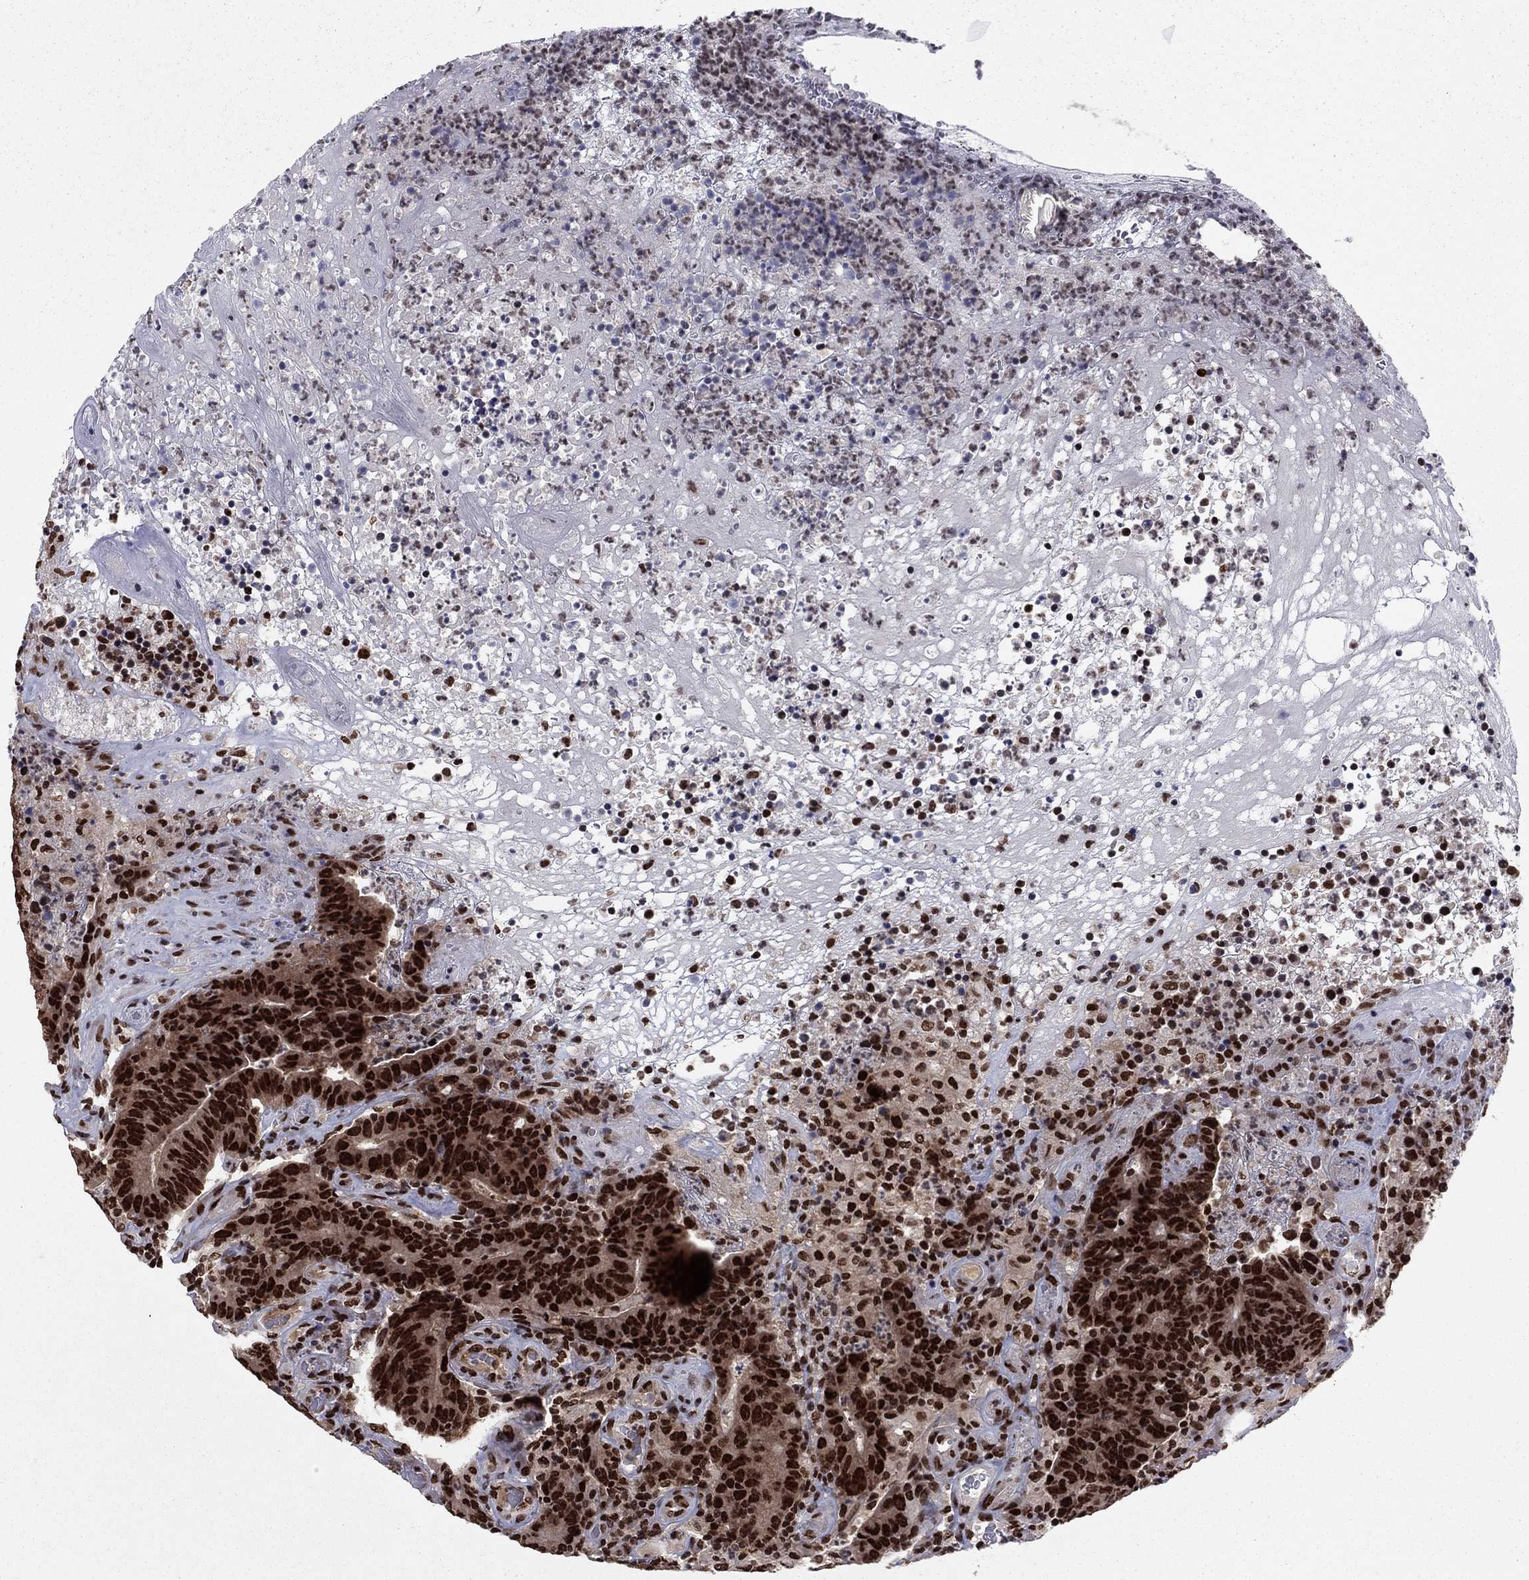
{"staining": {"intensity": "strong", "quantity": ">75%", "location": "nuclear"}, "tissue": "colorectal cancer", "cell_type": "Tumor cells", "image_type": "cancer", "snomed": [{"axis": "morphology", "description": "Adenocarcinoma, NOS"}, {"axis": "topography", "description": "Colon"}], "caption": "This micrograph exhibits immunohistochemistry (IHC) staining of human adenocarcinoma (colorectal), with high strong nuclear expression in approximately >75% of tumor cells.", "gene": "USP54", "patient": {"sex": "female", "age": 75}}